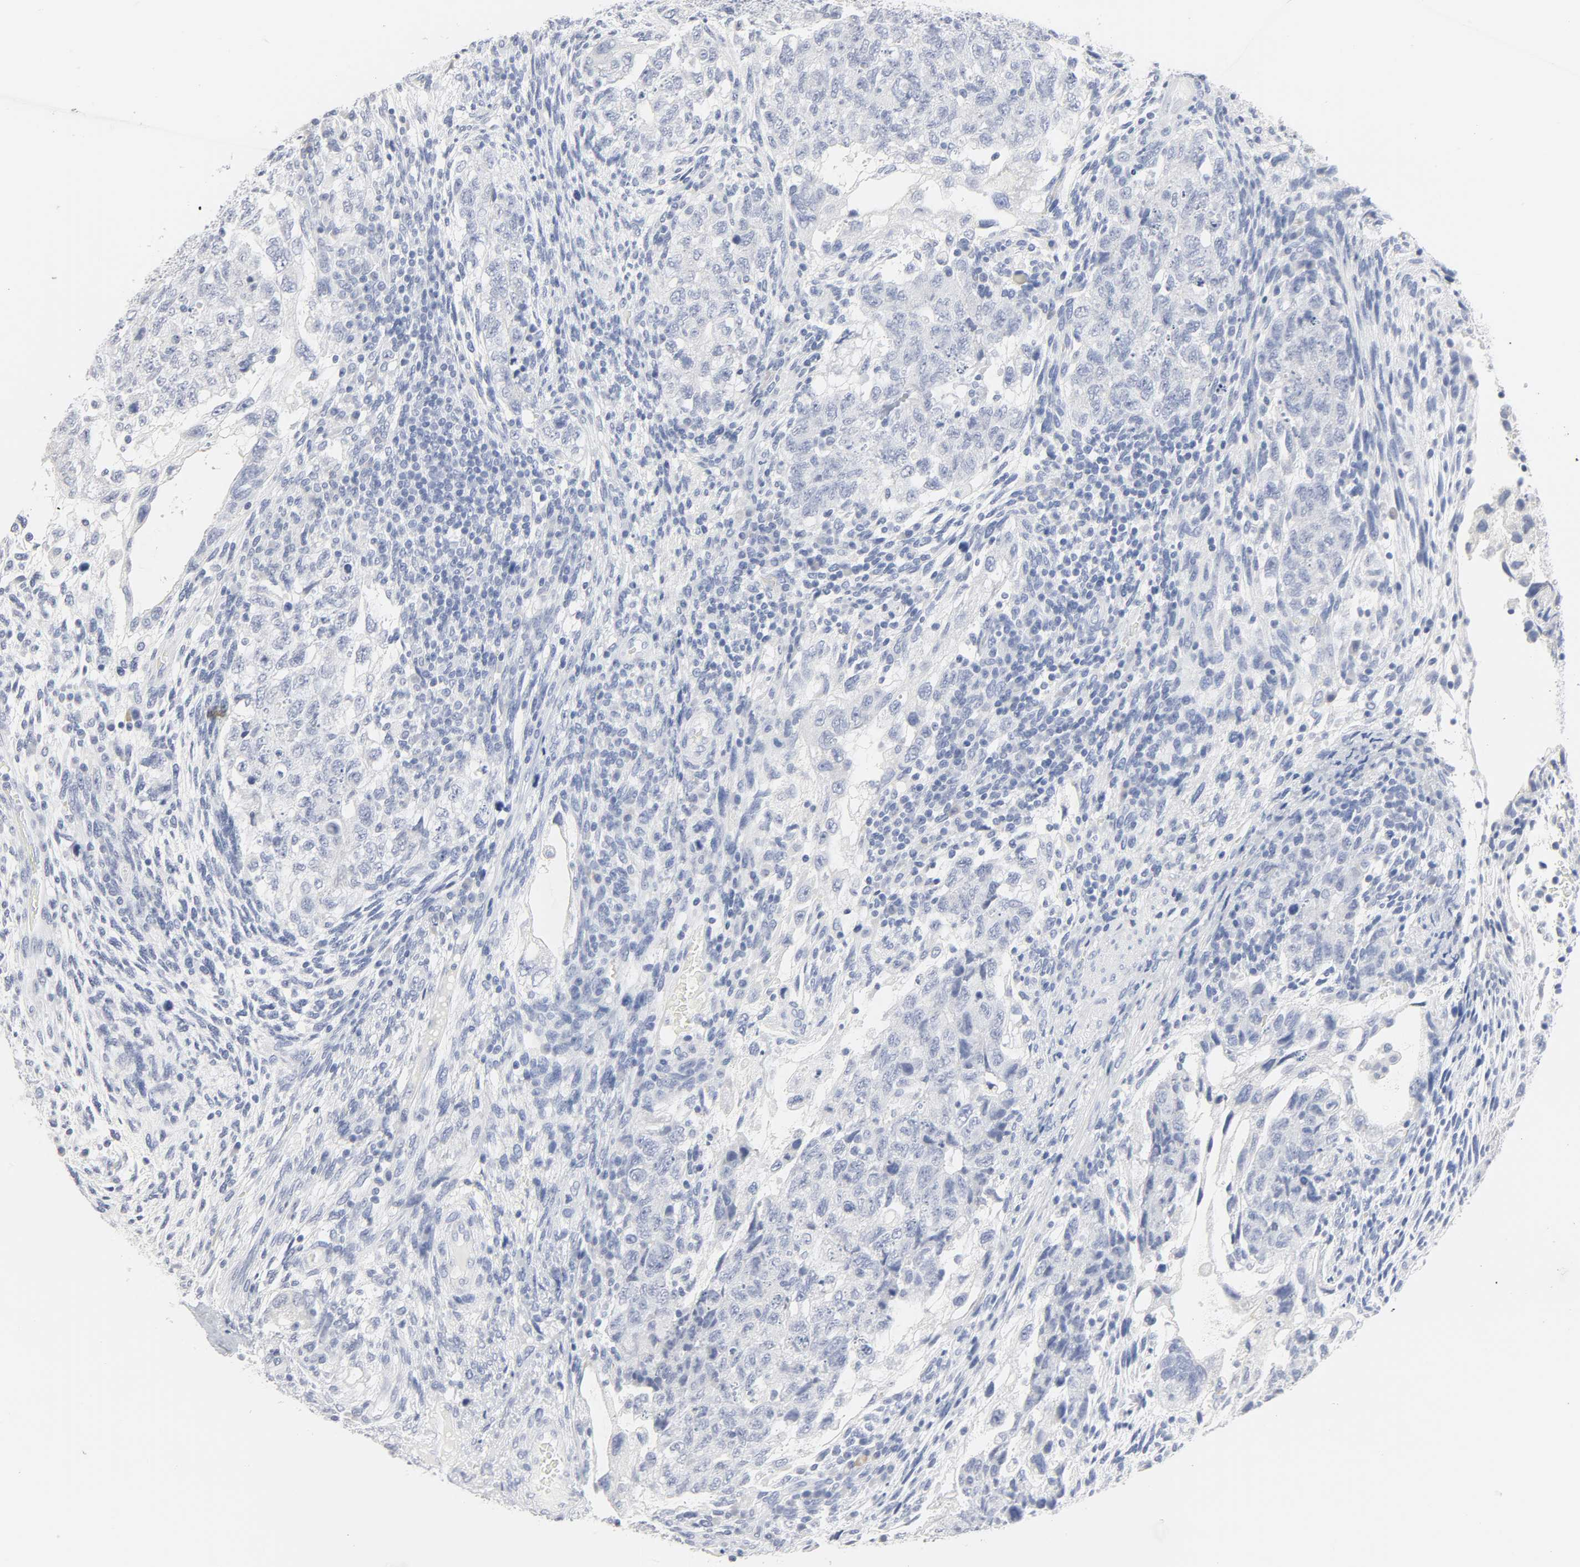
{"staining": {"intensity": "negative", "quantity": "none", "location": "none"}, "tissue": "testis cancer", "cell_type": "Tumor cells", "image_type": "cancer", "snomed": [{"axis": "morphology", "description": "Normal tissue, NOS"}, {"axis": "morphology", "description": "Carcinoma, Embryonal, NOS"}, {"axis": "topography", "description": "Testis"}], "caption": "The IHC image has no significant positivity in tumor cells of testis cancer tissue. The staining is performed using DAB brown chromogen with nuclei counter-stained in using hematoxylin.", "gene": "ACP3", "patient": {"sex": "male", "age": 36}}